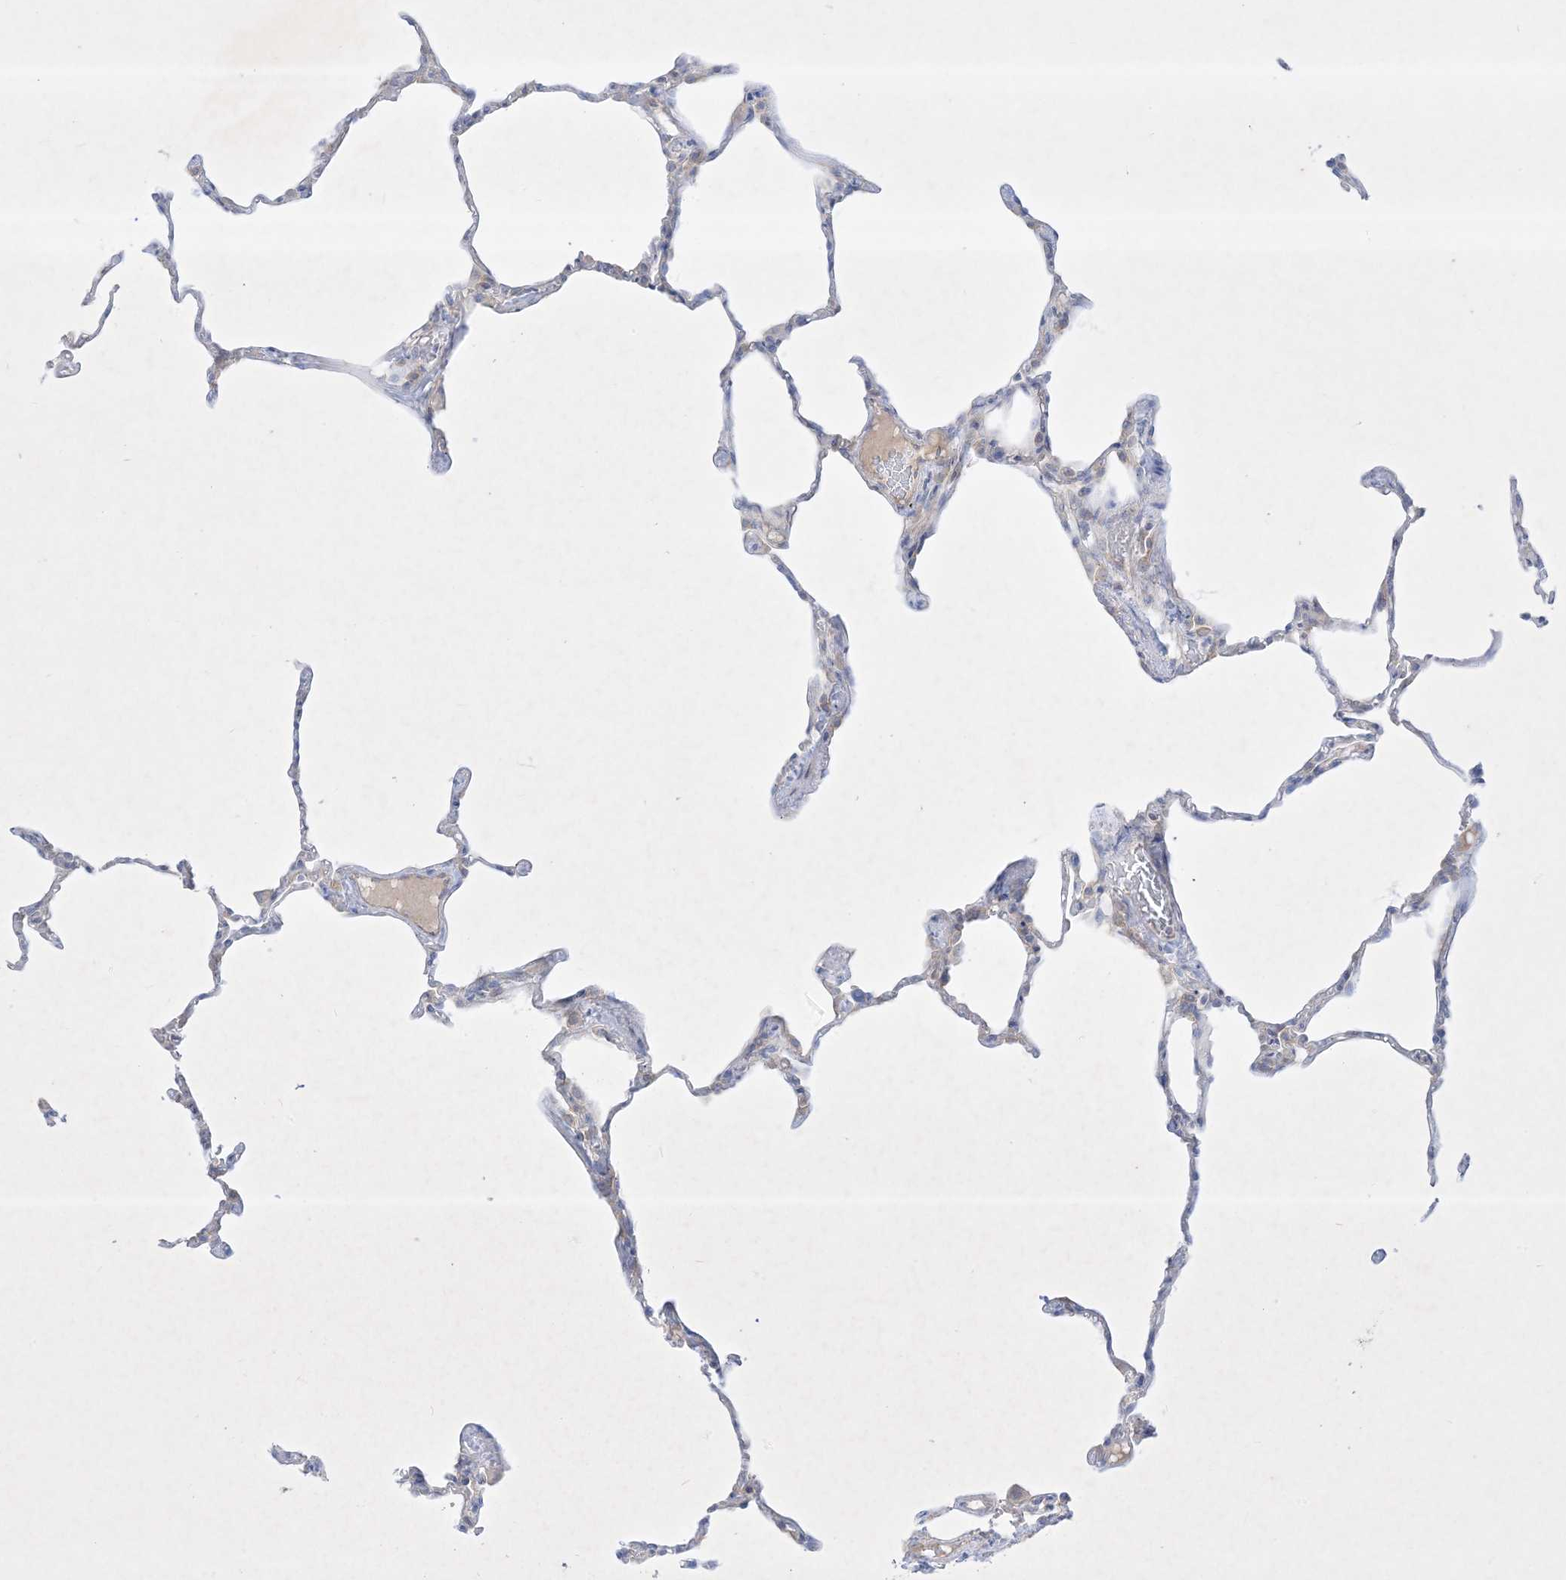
{"staining": {"intensity": "negative", "quantity": "none", "location": "none"}, "tissue": "lung", "cell_type": "Alveolar cells", "image_type": "normal", "snomed": [{"axis": "morphology", "description": "Normal tissue, NOS"}, {"axis": "topography", "description": "Lung"}], "caption": "Immunohistochemistry (IHC) image of normal human lung stained for a protein (brown), which demonstrates no expression in alveolar cells. (DAB IHC visualized using brightfield microscopy, high magnification).", "gene": "PLEKHA3", "patient": {"sex": "male", "age": 20}}